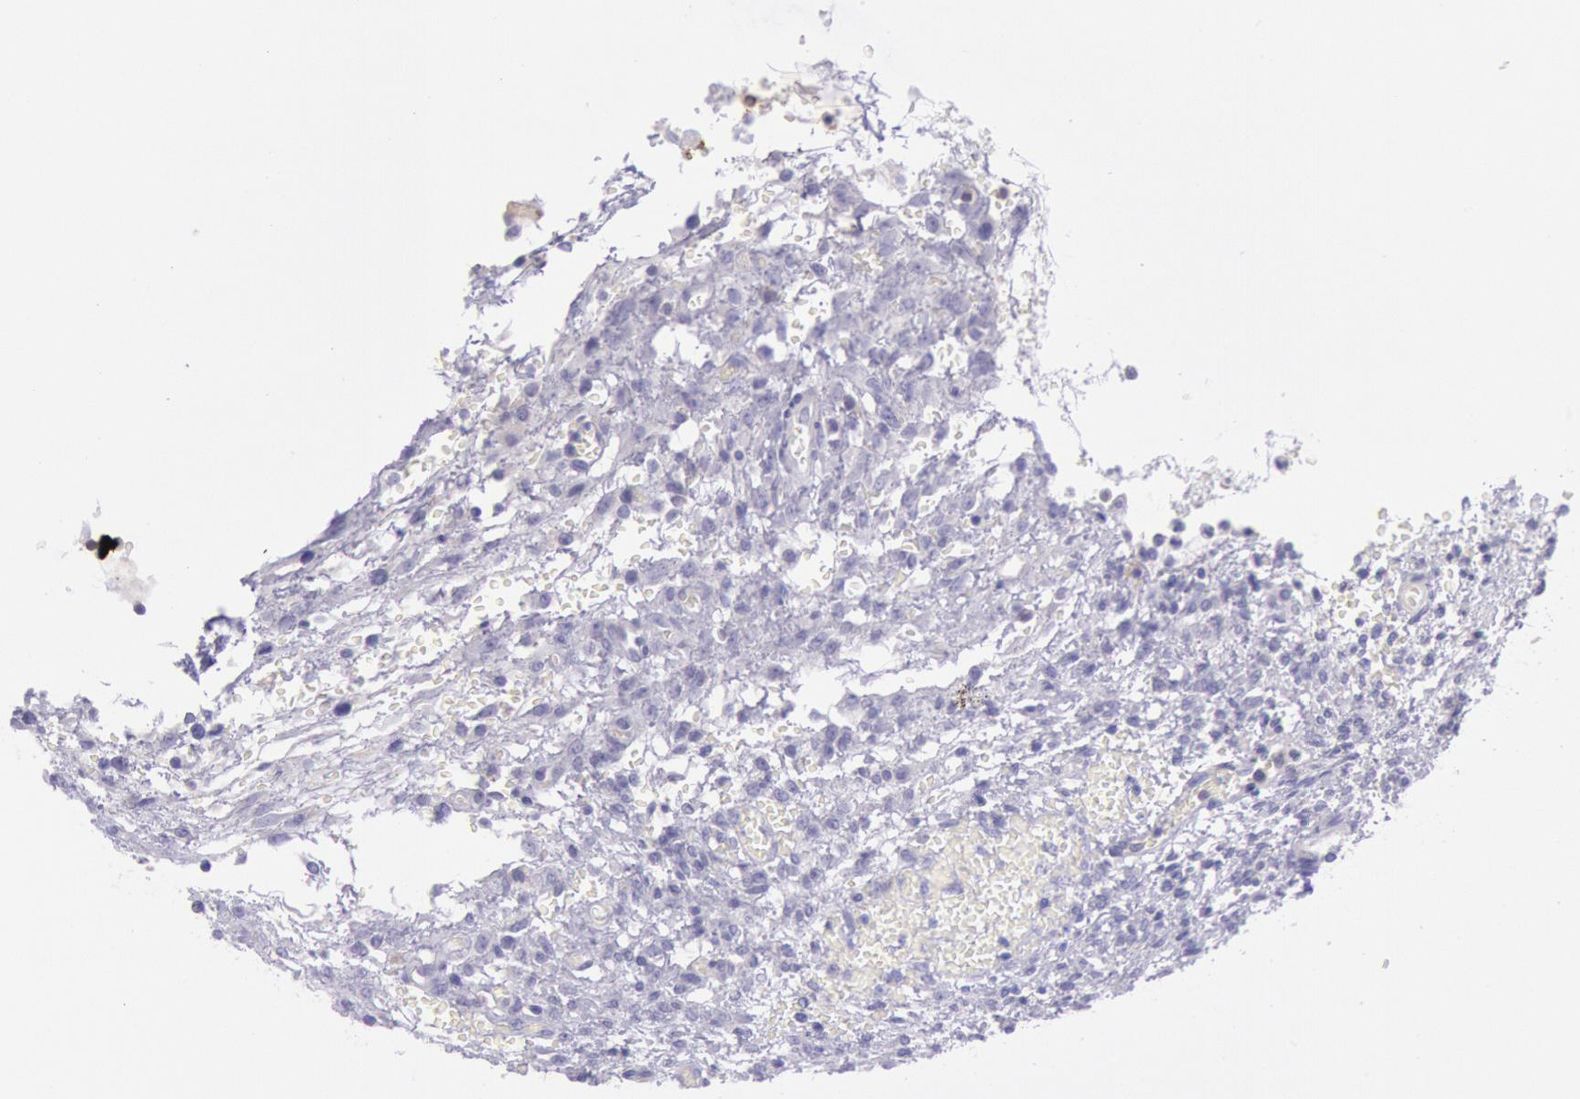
{"staining": {"intensity": "negative", "quantity": "none", "location": "none"}, "tissue": "ovary", "cell_type": "Follicle cells", "image_type": "normal", "snomed": [{"axis": "morphology", "description": "Normal tissue, NOS"}, {"axis": "topography", "description": "Ovary"}], "caption": "An IHC histopathology image of unremarkable ovary is shown. There is no staining in follicle cells of ovary. (Immunohistochemistry, brightfield microscopy, high magnification).", "gene": "MYH1", "patient": {"sex": "female", "age": 39}}